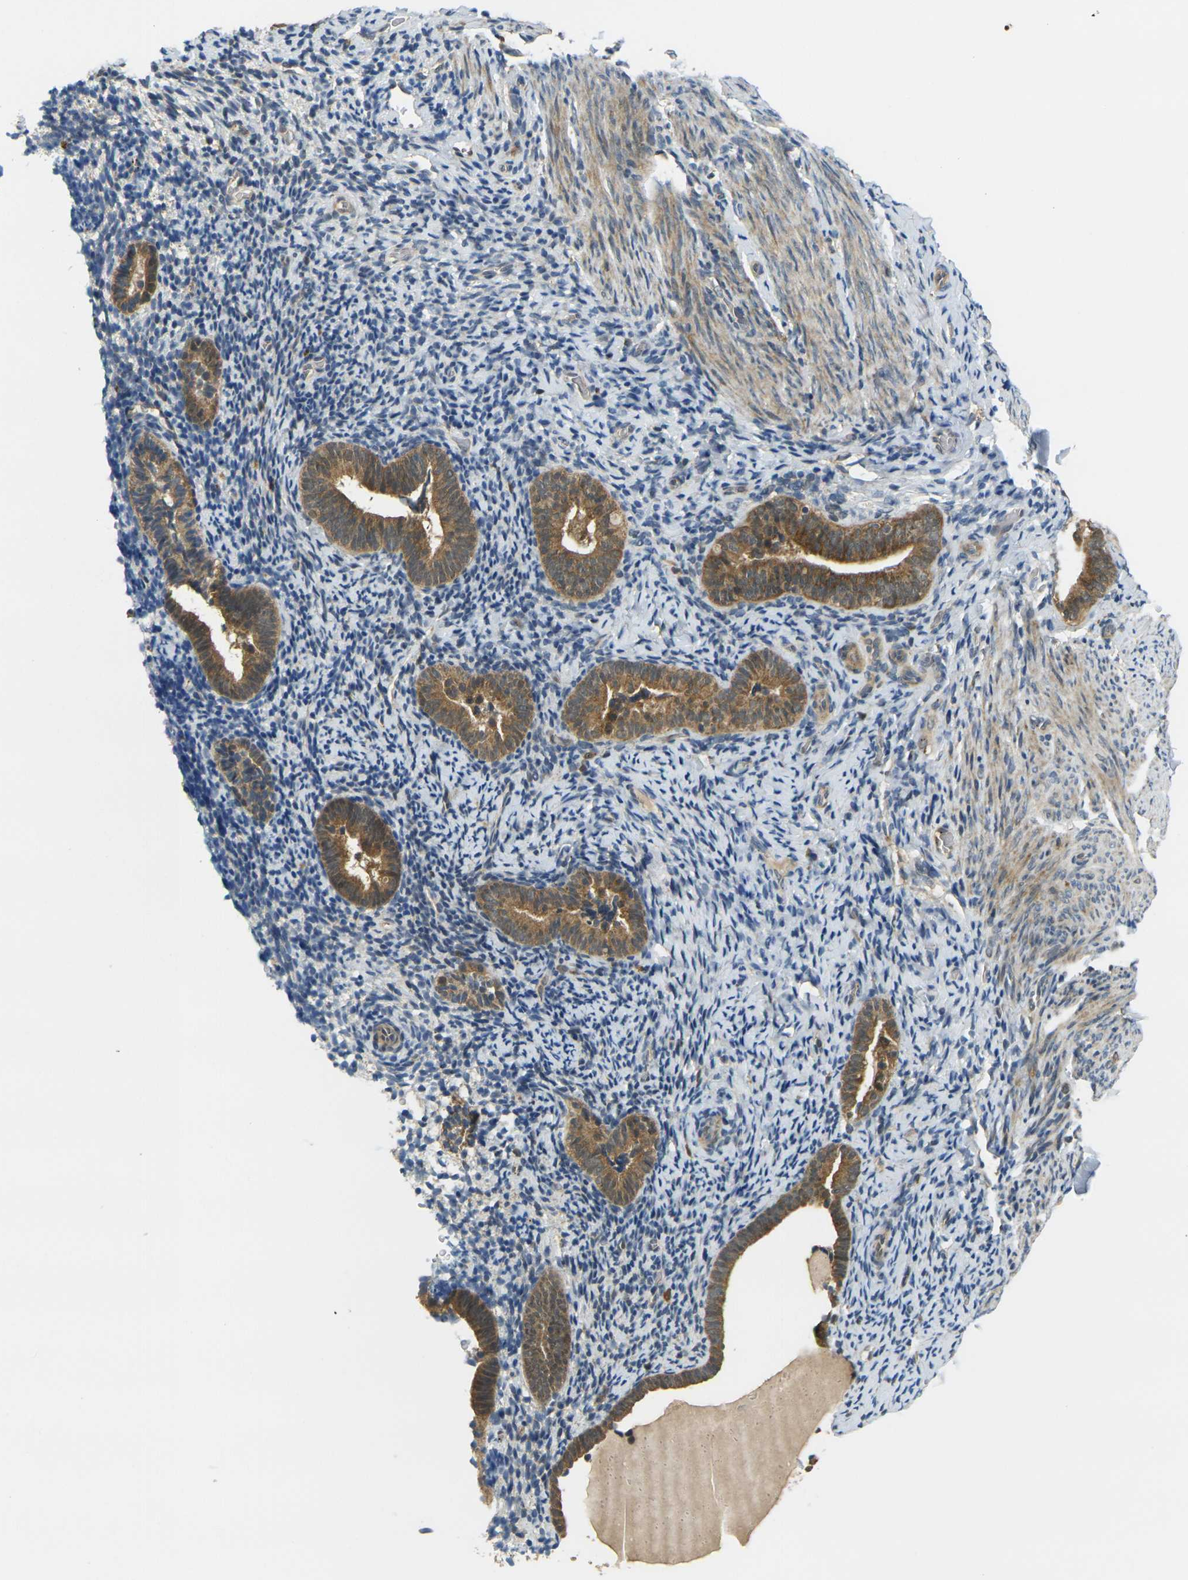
{"staining": {"intensity": "negative", "quantity": "none", "location": "none"}, "tissue": "endometrium", "cell_type": "Cells in endometrial stroma", "image_type": "normal", "snomed": [{"axis": "morphology", "description": "Normal tissue, NOS"}, {"axis": "topography", "description": "Endometrium"}], "caption": "Human endometrium stained for a protein using immunohistochemistry demonstrates no positivity in cells in endometrial stroma.", "gene": "KLHL8", "patient": {"sex": "female", "age": 51}}